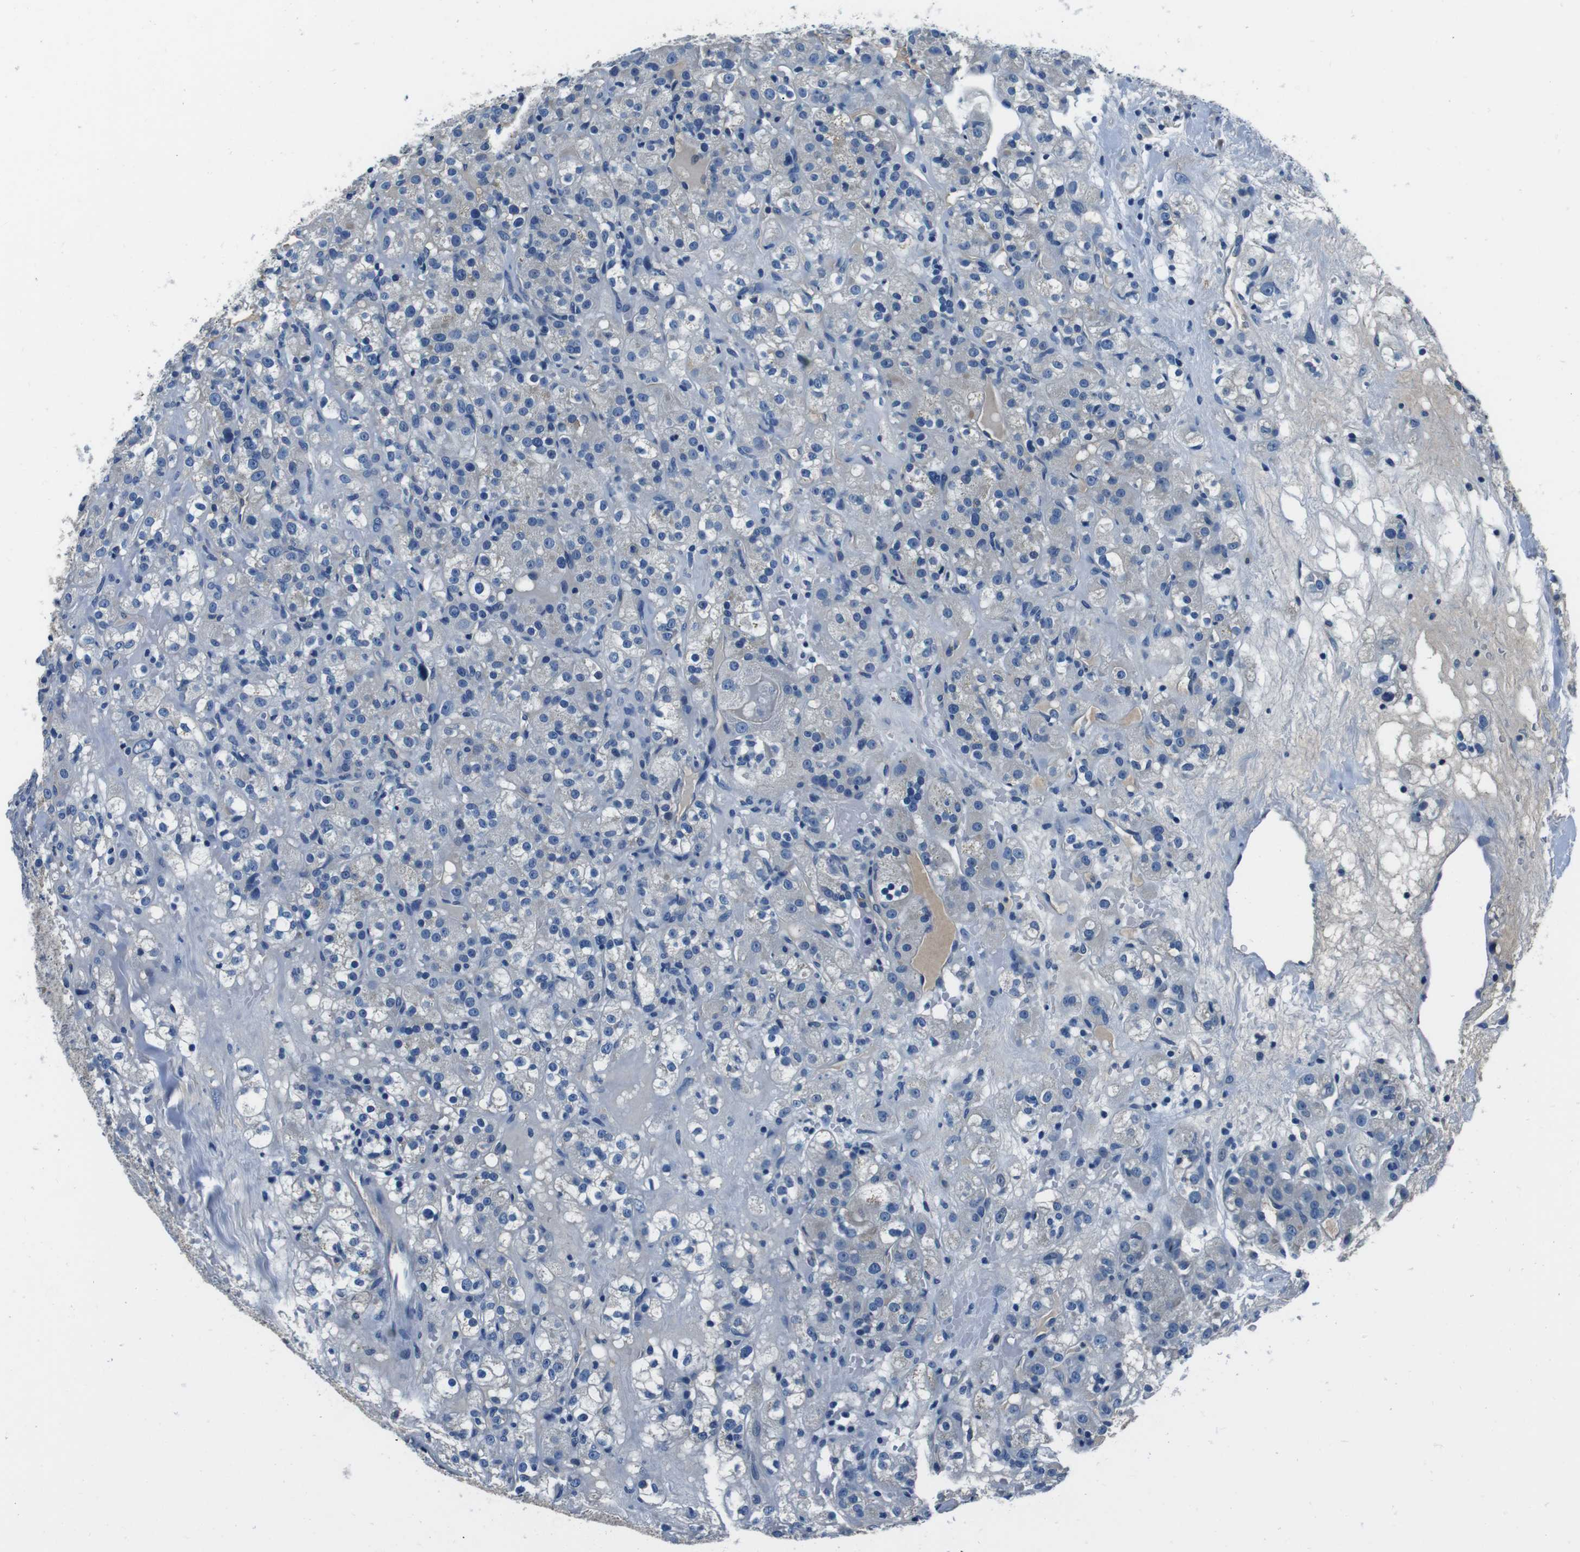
{"staining": {"intensity": "negative", "quantity": "none", "location": "none"}, "tissue": "renal cancer", "cell_type": "Tumor cells", "image_type": "cancer", "snomed": [{"axis": "morphology", "description": "Normal tissue, NOS"}, {"axis": "morphology", "description": "Adenocarcinoma, NOS"}, {"axis": "topography", "description": "Kidney"}], "caption": "Tumor cells show no significant protein staining in adenocarcinoma (renal).", "gene": "CASQ1", "patient": {"sex": "male", "age": 61}}